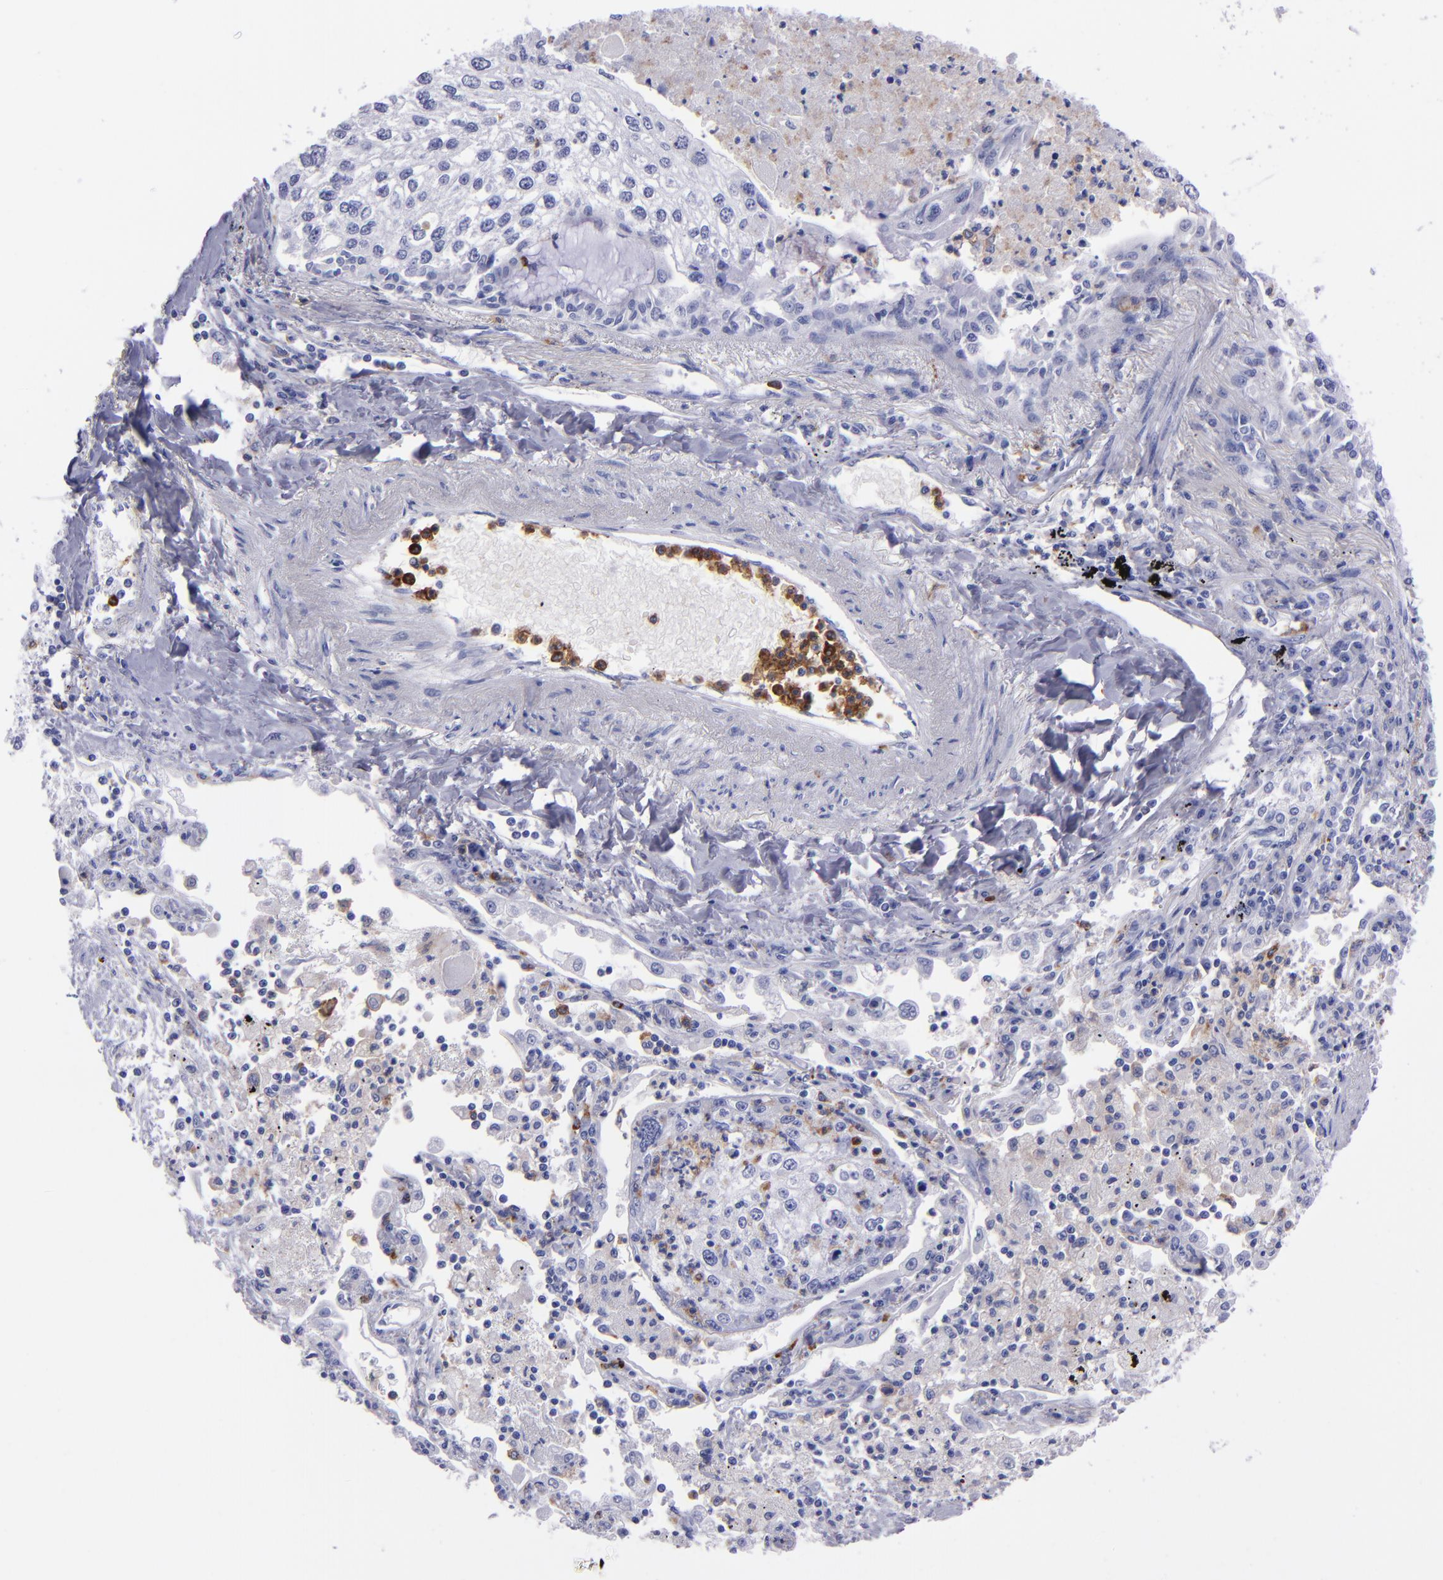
{"staining": {"intensity": "negative", "quantity": "none", "location": "none"}, "tissue": "lung cancer", "cell_type": "Tumor cells", "image_type": "cancer", "snomed": [{"axis": "morphology", "description": "Squamous cell carcinoma, NOS"}, {"axis": "topography", "description": "Lung"}], "caption": "IHC image of human lung cancer (squamous cell carcinoma) stained for a protein (brown), which exhibits no staining in tumor cells. (DAB (3,3'-diaminobenzidine) IHC visualized using brightfield microscopy, high magnification).", "gene": "CR1", "patient": {"sex": "male", "age": 75}}